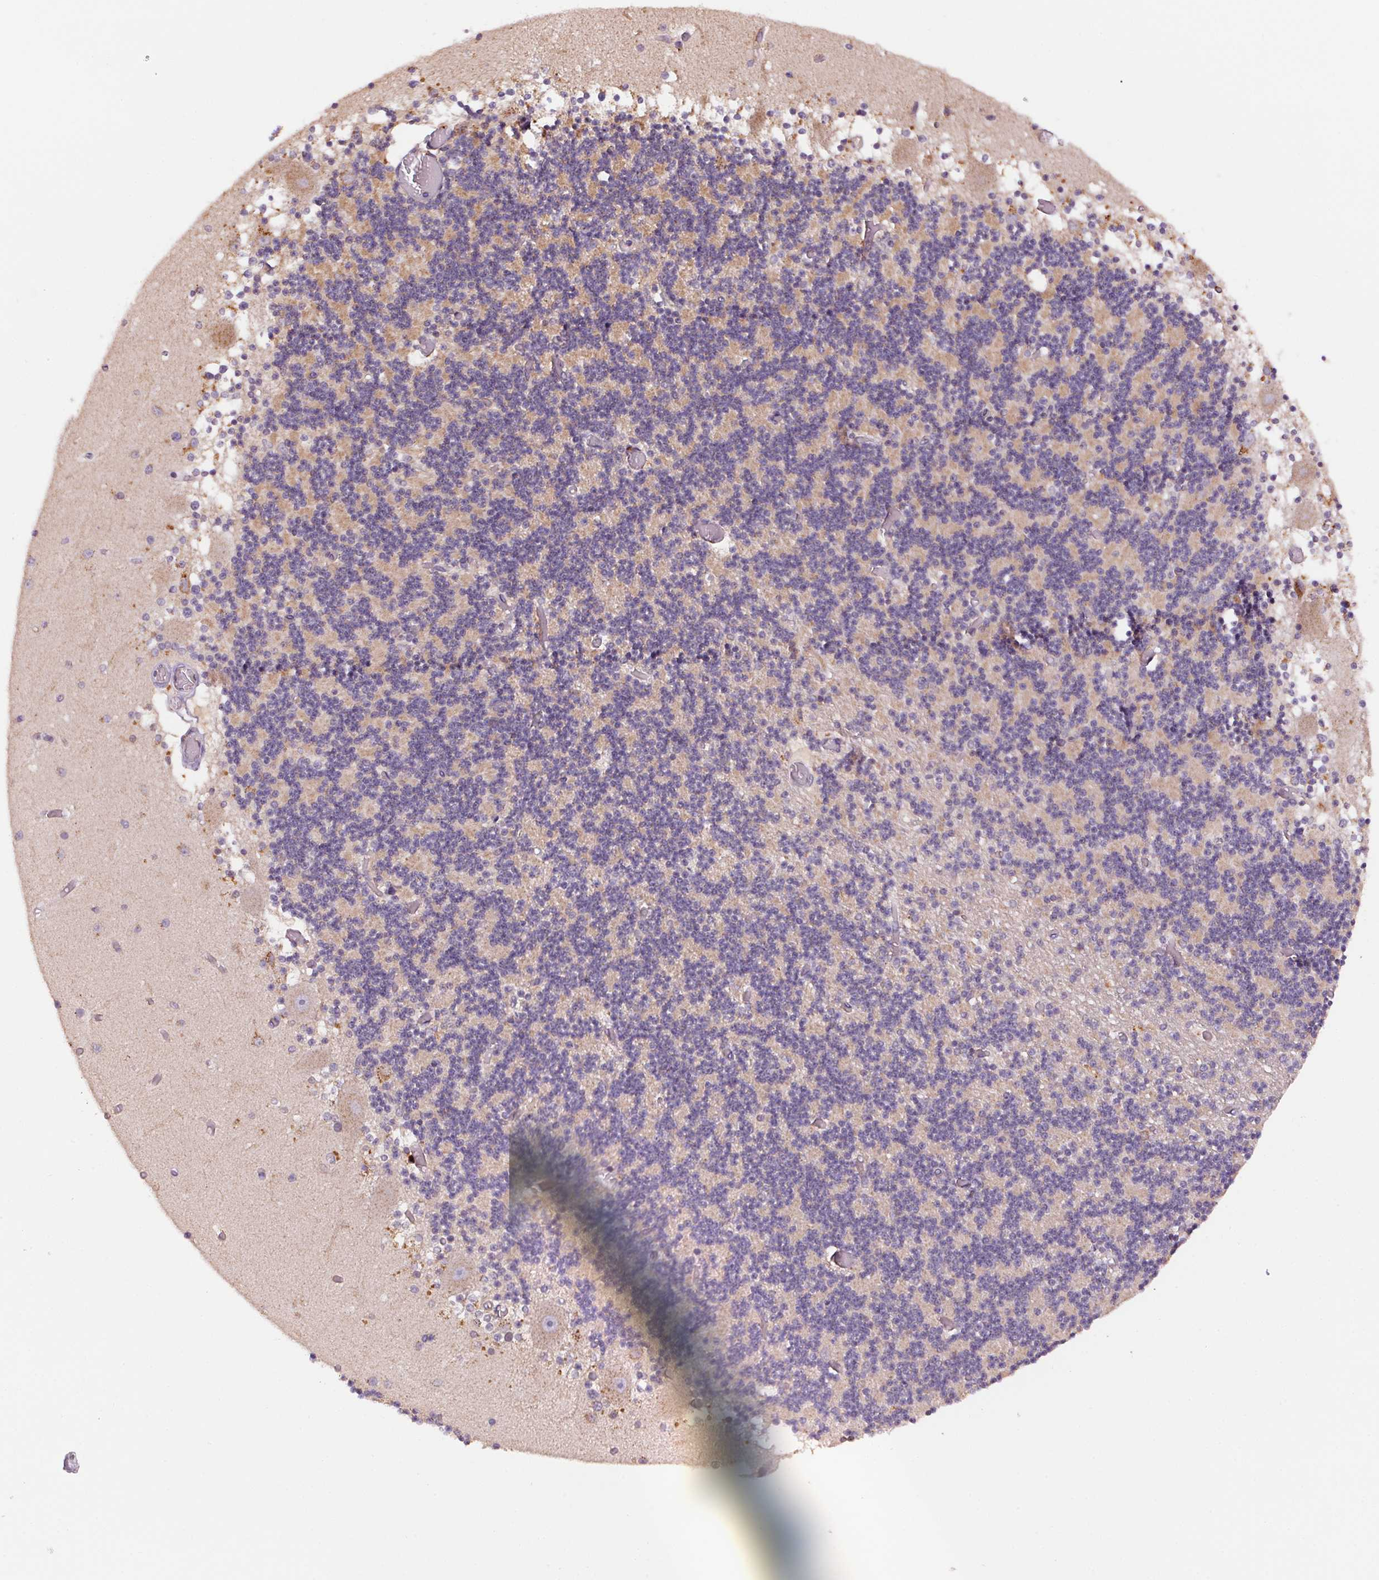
{"staining": {"intensity": "weak", "quantity": "<25%", "location": "cytoplasmic/membranous"}, "tissue": "cerebellum", "cell_type": "Cells in granular layer", "image_type": "normal", "snomed": [{"axis": "morphology", "description": "Normal tissue, NOS"}, {"axis": "topography", "description": "Cerebellum"}], "caption": "This is an IHC image of benign cerebellum. There is no expression in cells in granular layer.", "gene": "ADH5", "patient": {"sex": "female", "age": 28}}